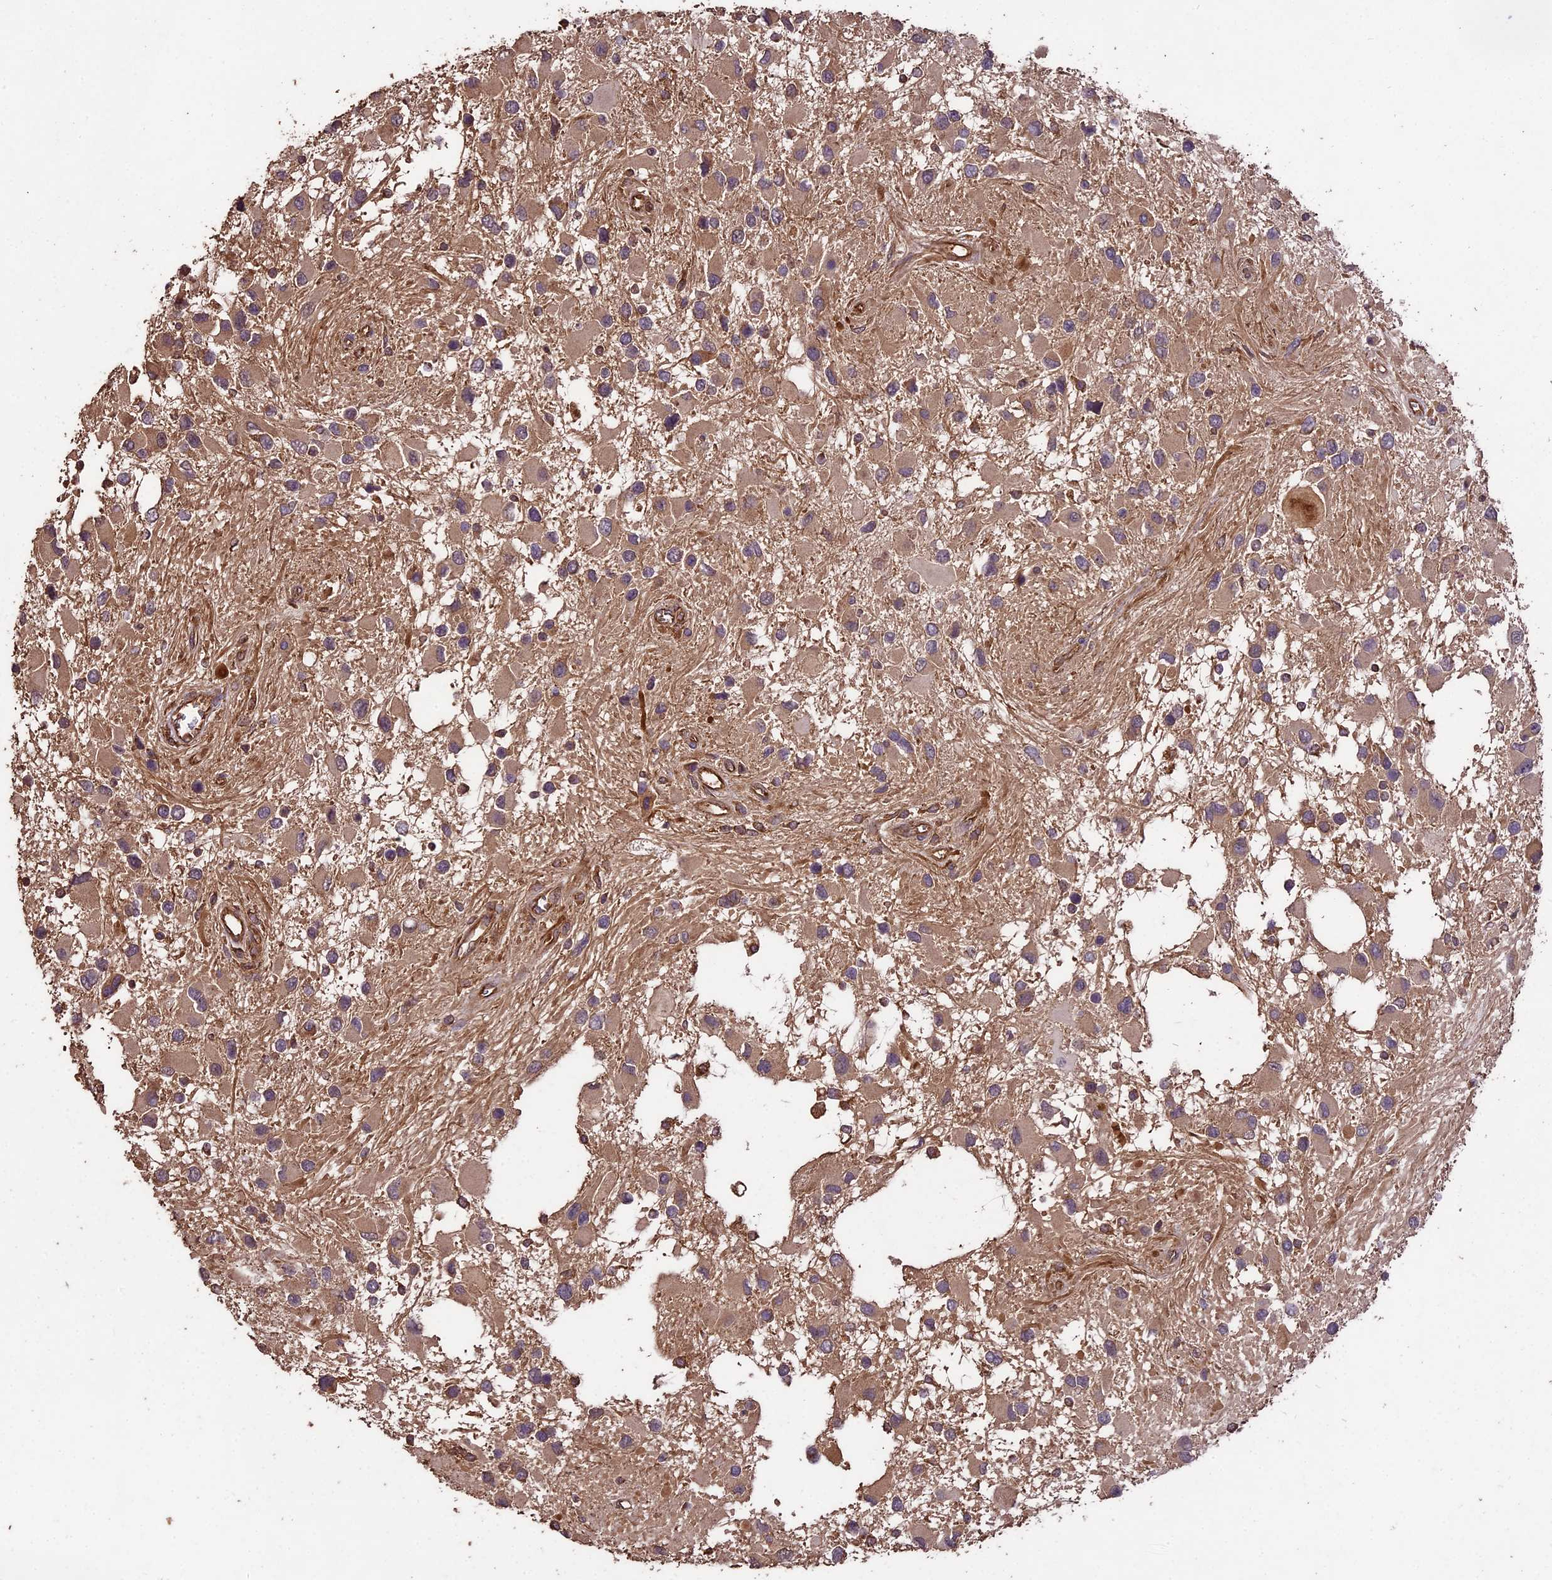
{"staining": {"intensity": "weak", "quantity": ">75%", "location": "cytoplasmic/membranous"}, "tissue": "glioma", "cell_type": "Tumor cells", "image_type": "cancer", "snomed": [{"axis": "morphology", "description": "Glioma, malignant, High grade"}, {"axis": "topography", "description": "Brain"}], "caption": "IHC histopathology image of neoplastic tissue: human glioma stained using immunohistochemistry (IHC) demonstrates low levels of weak protein expression localized specifically in the cytoplasmic/membranous of tumor cells, appearing as a cytoplasmic/membranous brown color.", "gene": "TTLL10", "patient": {"sex": "male", "age": 53}}